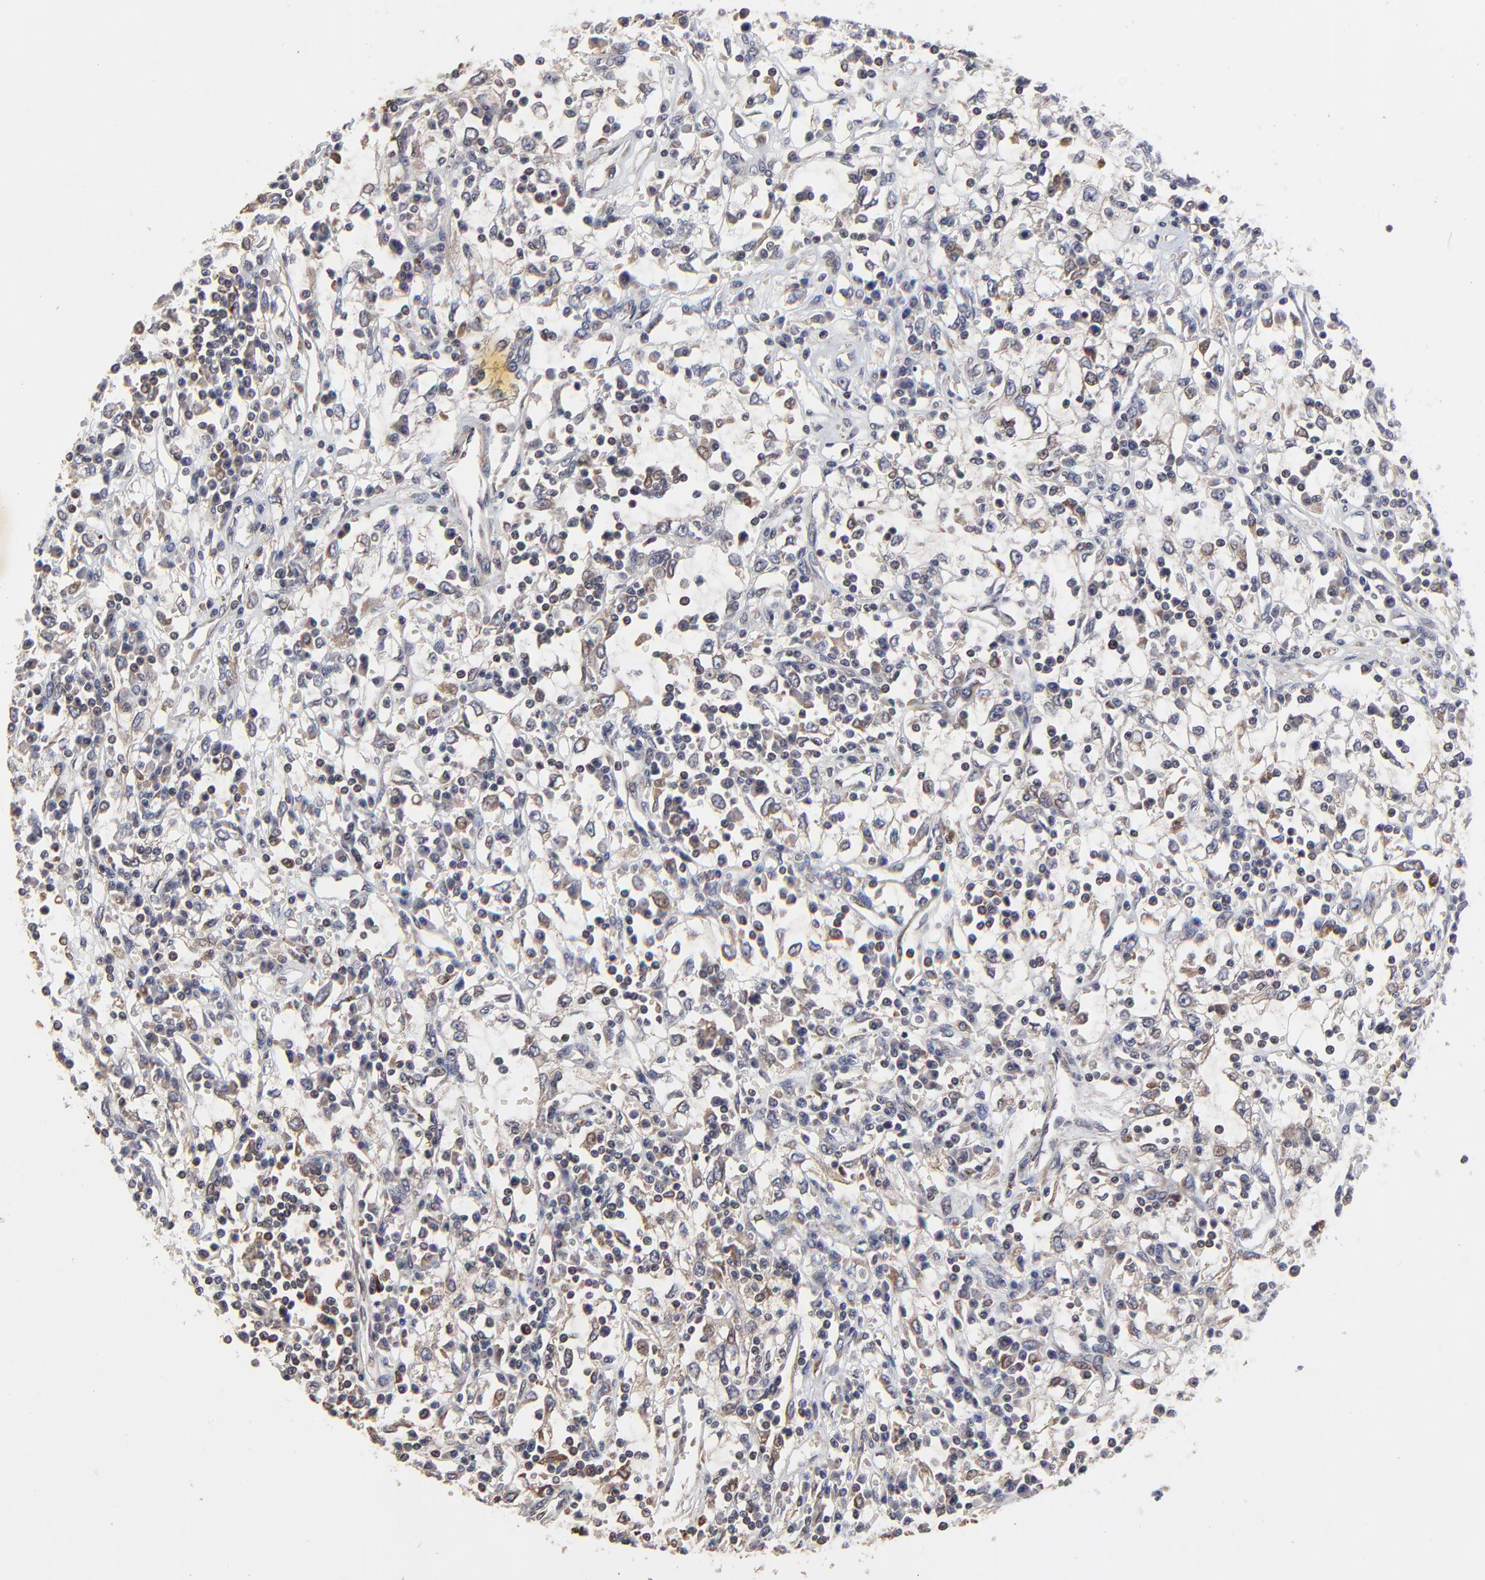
{"staining": {"intensity": "weak", "quantity": "<25%", "location": "cytoplasmic/membranous"}, "tissue": "renal cancer", "cell_type": "Tumor cells", "image_type": "cancer", "snomed": [{"axis": "morphology", "description": "Adenocarcinoma, NOS"}, {"axis": "topography", "description": "Kidney"}], "caption": "Immunohistochemistry image of neoplastic tissue: renal cancer (adenocarcinoma) stained with DAB shows no significant protein expression in tumor cells. (DAB (3,3'-diaminobenzidine) IHC, high magnification).", "gene": "ELP2", "patient": {"sex": "male", "age": 82}}